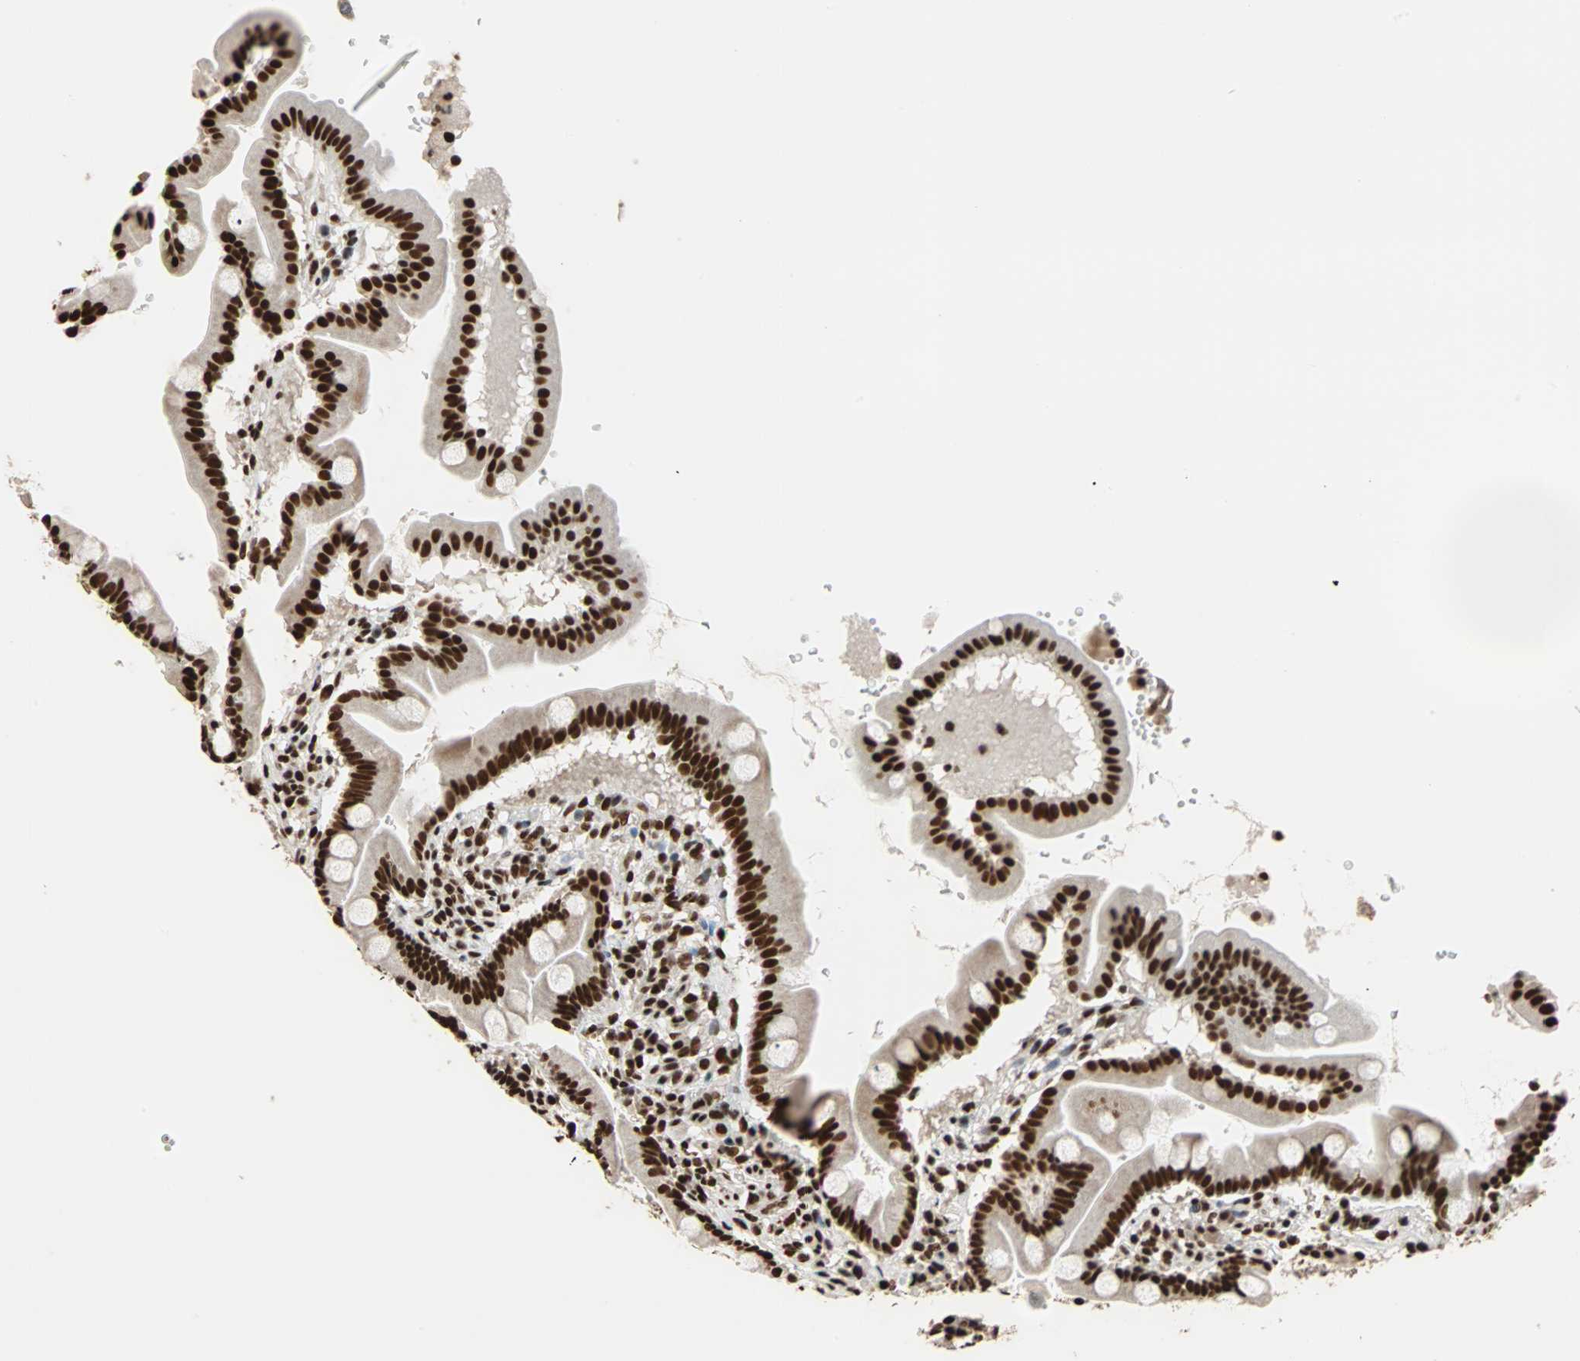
{"staining": {"intensity": "strong", "quantity": ">75%", "location": "nuclear"}, "tissue": "duodenum", "cell_type": "Glandular cells", "image_type": "normal", "snomed": [{"axis": "morphology", "description": "Normal tissue, NOS"}, {"axis": "topography", "description": "Duodenum"}], "caption": "The immunohistochemical stain highlights strong nuclear expression in glandular cells of benign duodenum.", "gene": "ILF2", "patient": {"sex": "male", "age": 50}}